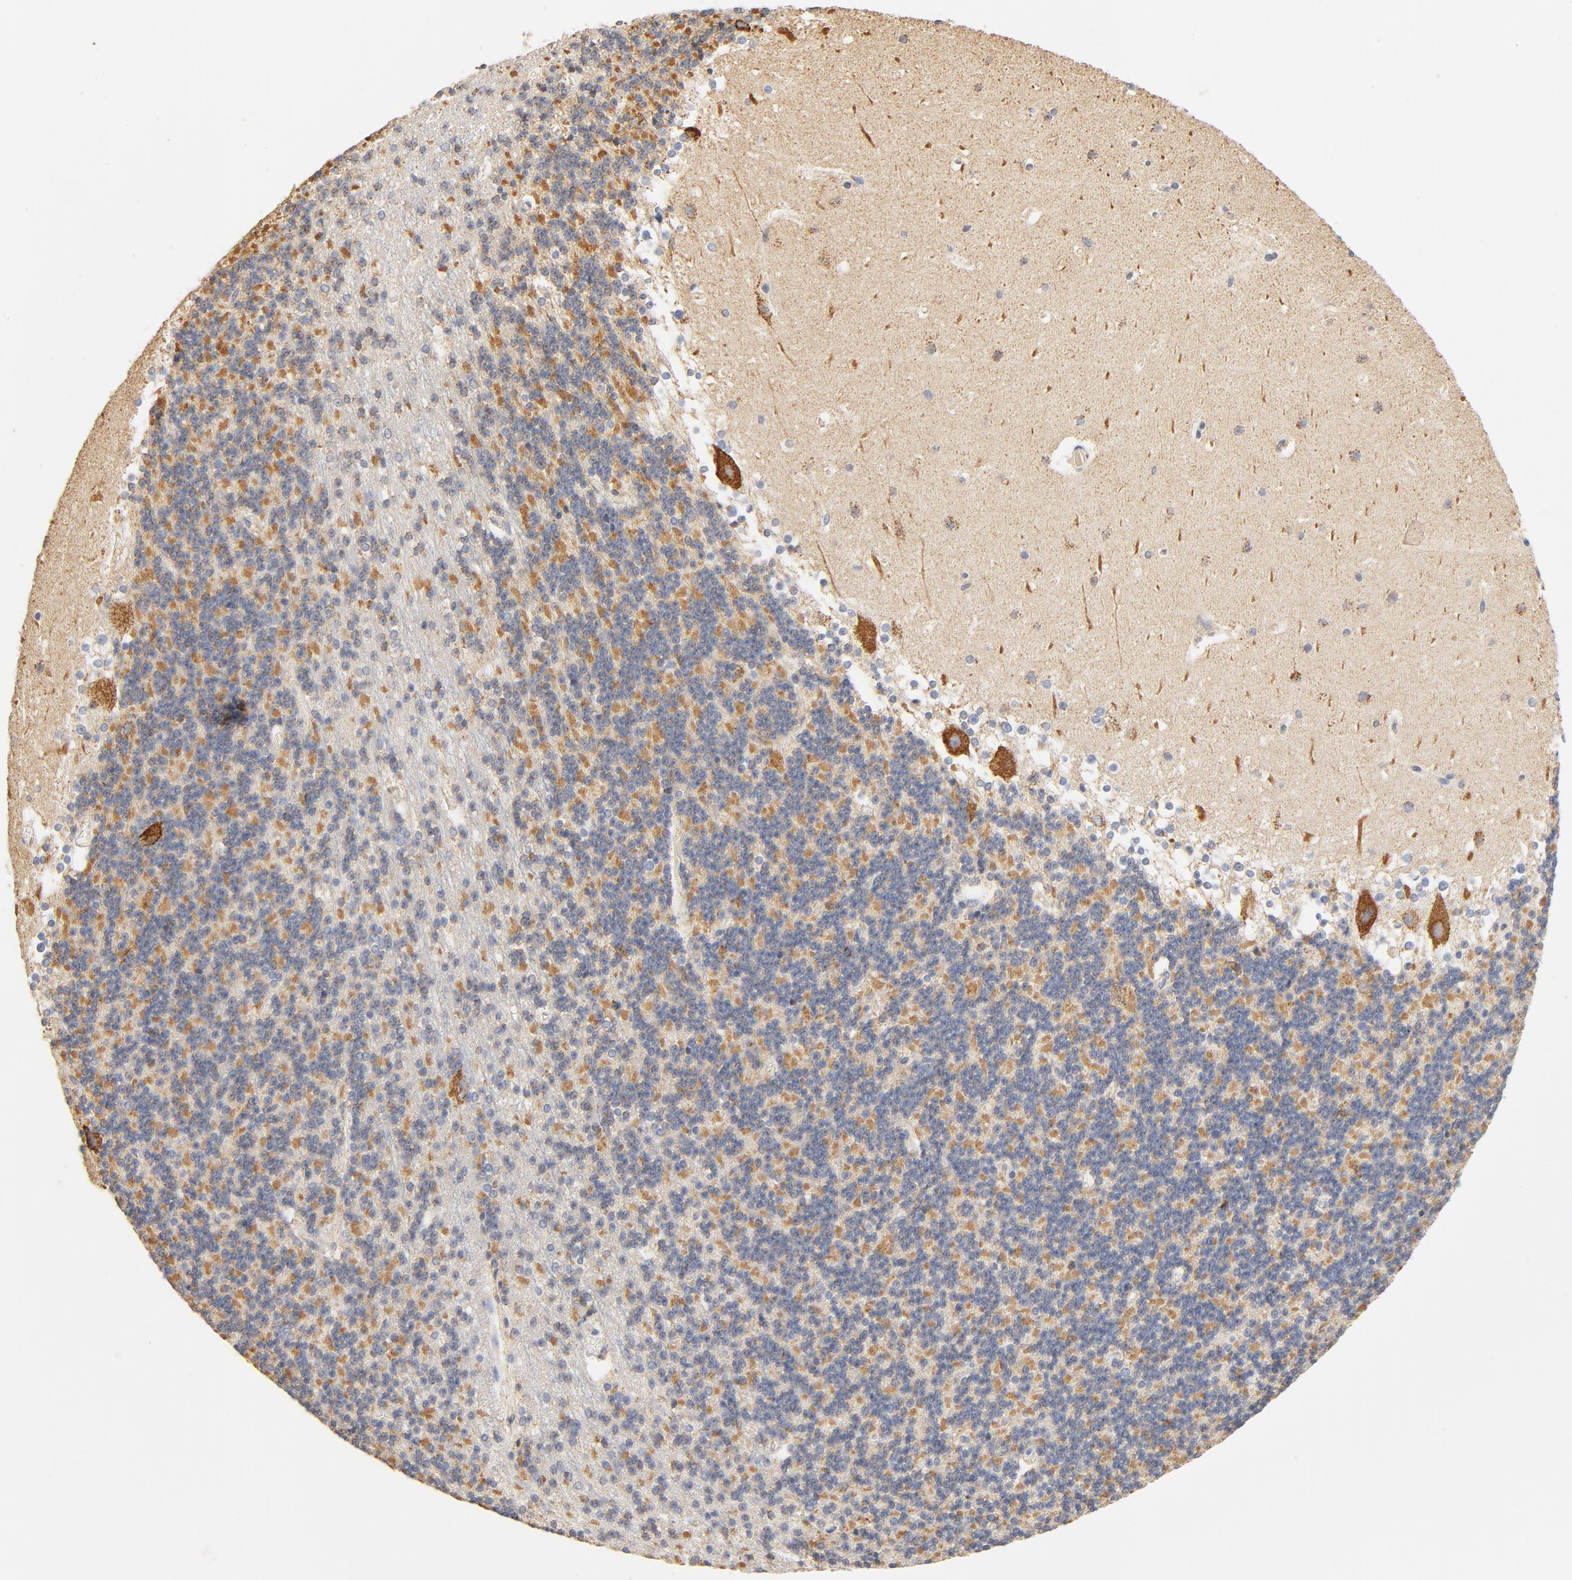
{"staining": {"intensity": "moderate", "quantity": "<25%", "location": "cytoplasmic/membranous"}, "tissue": "cerebellum", "cell_type": "Cells in granular layer", "image_type": "normal", "snomed": [{"axis": "morphology", "description": "Normal tissue, NOS"}, {"axis": "topography", "description": "Cerebellum"}], "caption": "Immunohistochemical staining of benign cerebellum demonstrates moderate cytoplasmic/membranous protein staining in about <25% of cells in granular layer.", "gene": "COX4I1", "patient": {"sex": "female", "age": 19}}